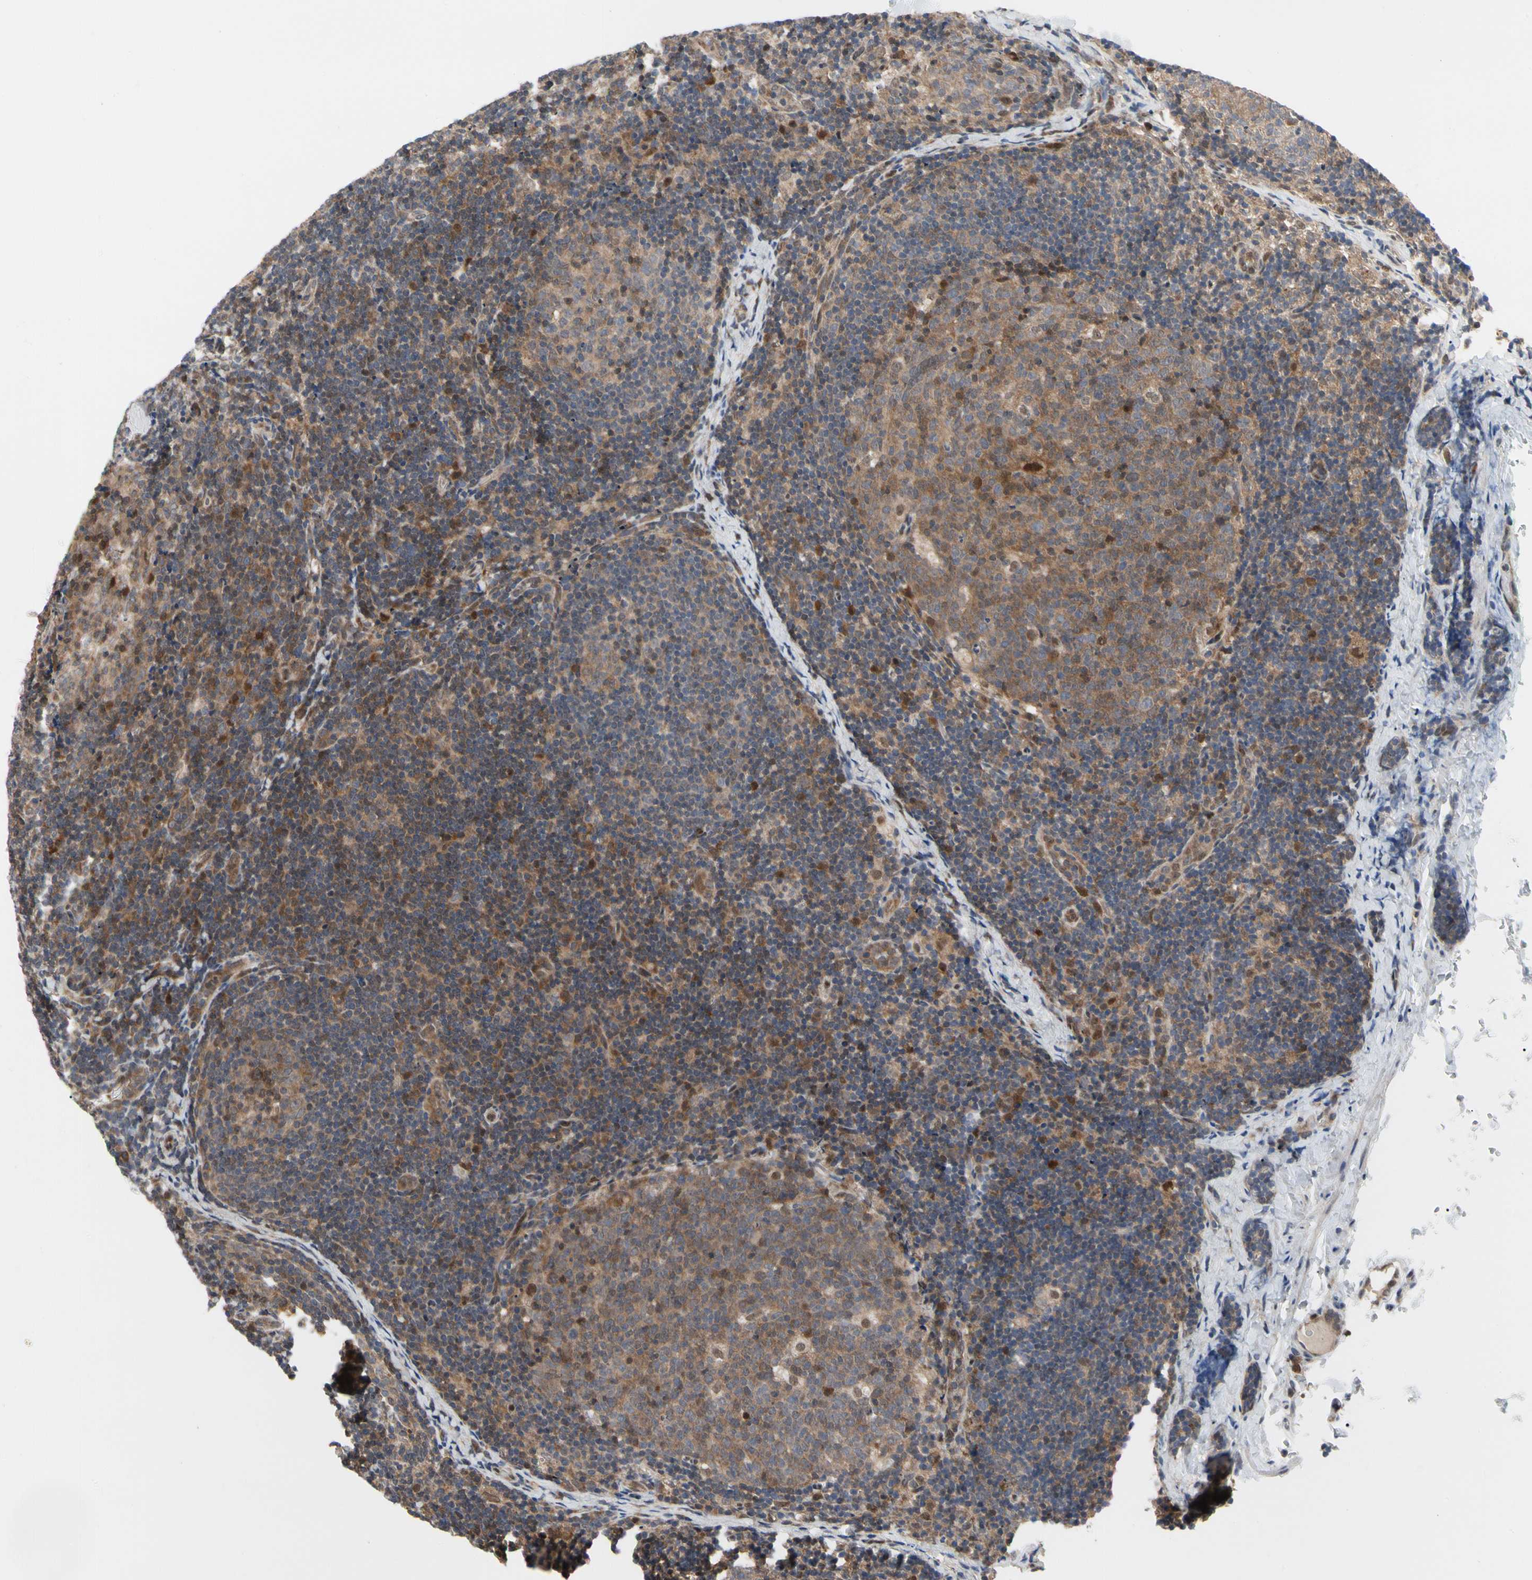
{"staining": {"intensity": "weak", "quantity": ">75%", "location": "cytoplasmic/membranous"}, "tissue": "lymph node", "cell_type": "Germinal center cells", "image_type": "normal", "snomed": [{"axis": "morphology", "description": "Normal tissue, NOS"}, {"axis": "topography", "description": "Lymph node"}], "caption": "Immunohistochemistry (IHC) (DAB) staining of normal lymph node displays weak cytoplasmic/membranous protein staining in approximately >75% of germinal center cells.", "gene": "CDK5", "patient": {"sex": "female", "age": 14}}